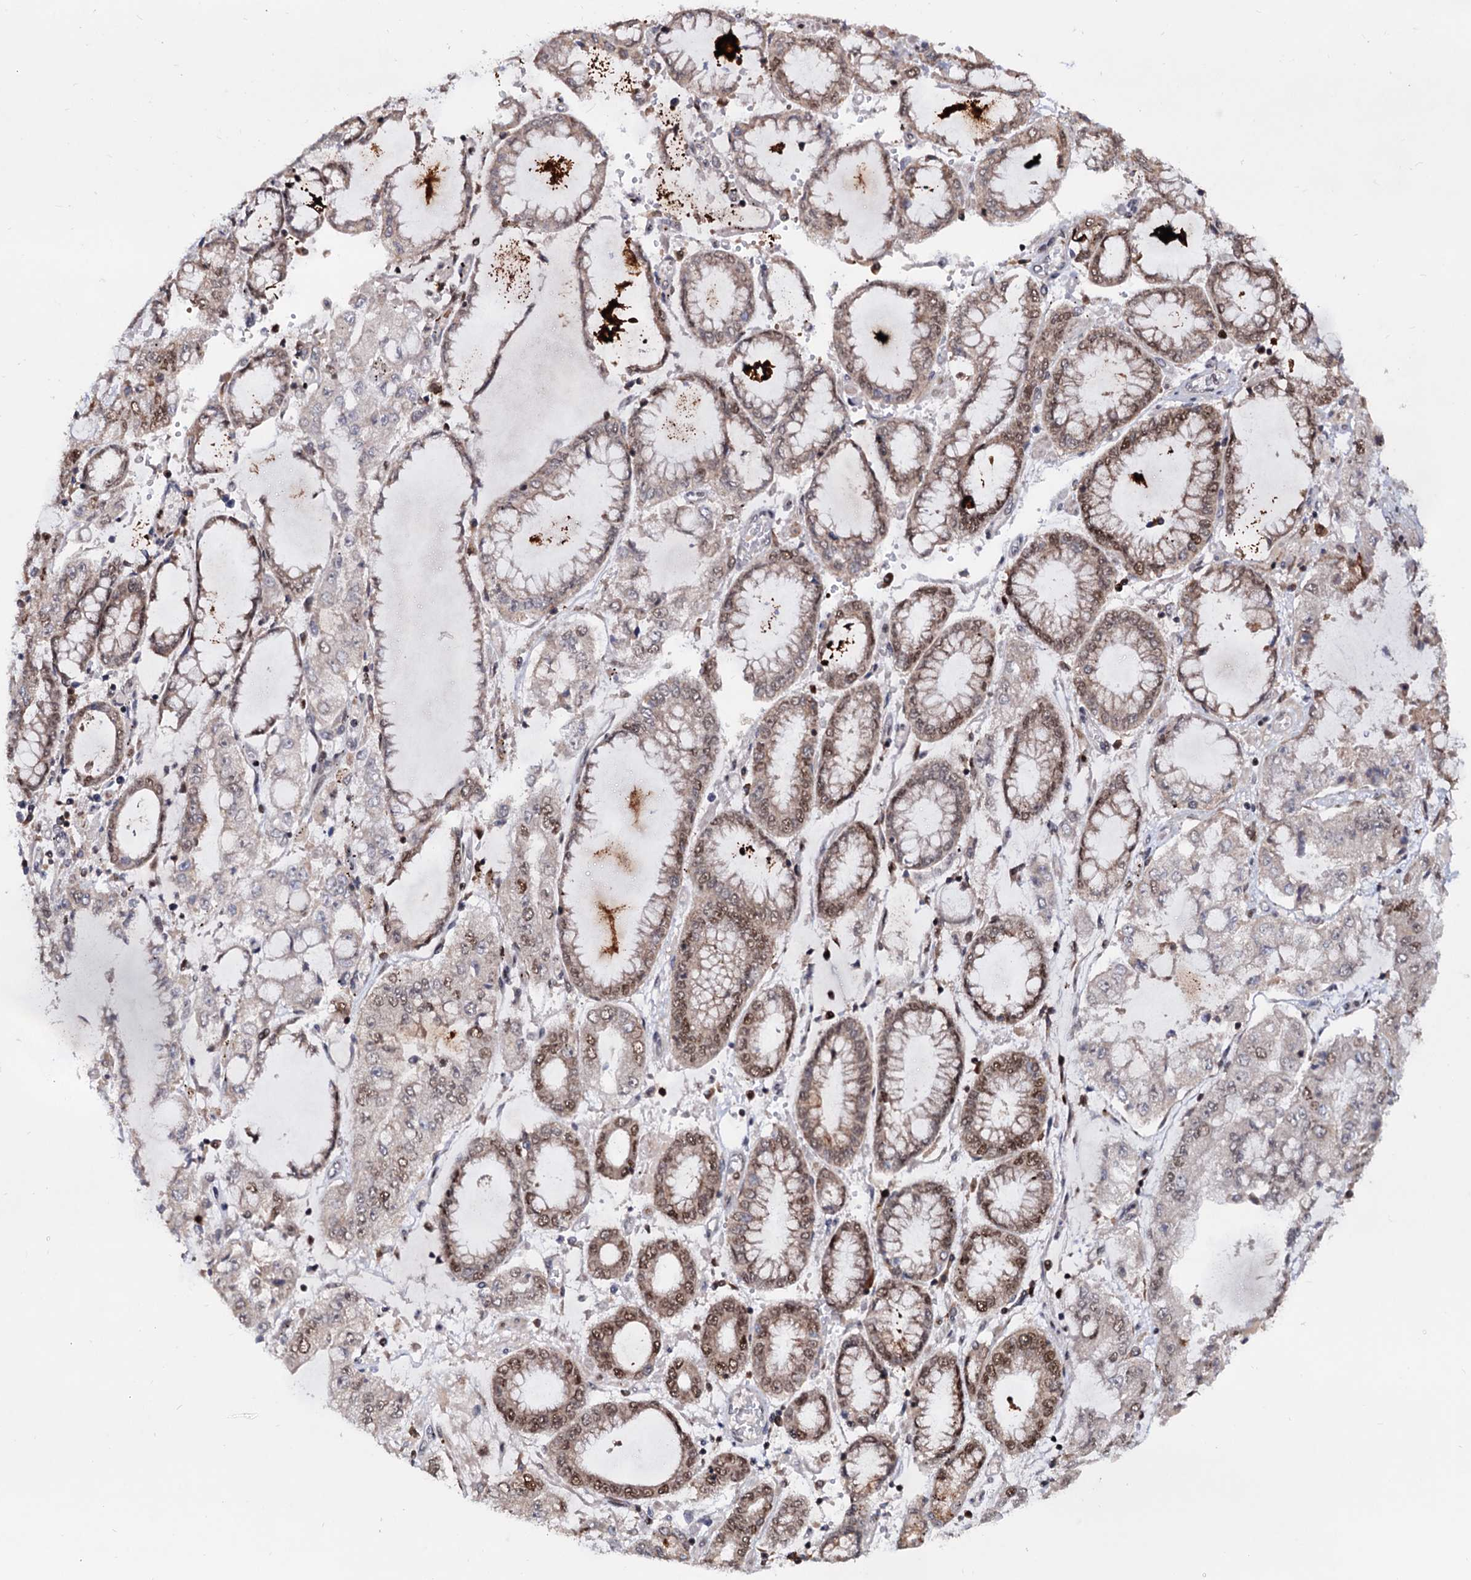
{"staining": {"intensity": "moderate", "quantity": ">75%", "location": "nuclear"}, "tissue": "stomach cancer", "cell_type": "Tumor cells", "image_type": "cancer", "snomed": [{"axis": "morphology", "description": "Adenocarcinoma, NOS"}, {"axis": "topography", "description": "Stomach"}], "caption": "Stomach adenocarcinoma tissue demonstrates moderate nuclear positivity in approximately >75% of tumor cells, visualized by immunohistochemistry.", "gene": "RNASEH2B", "patient": {"sex": "male", "age": 76}}